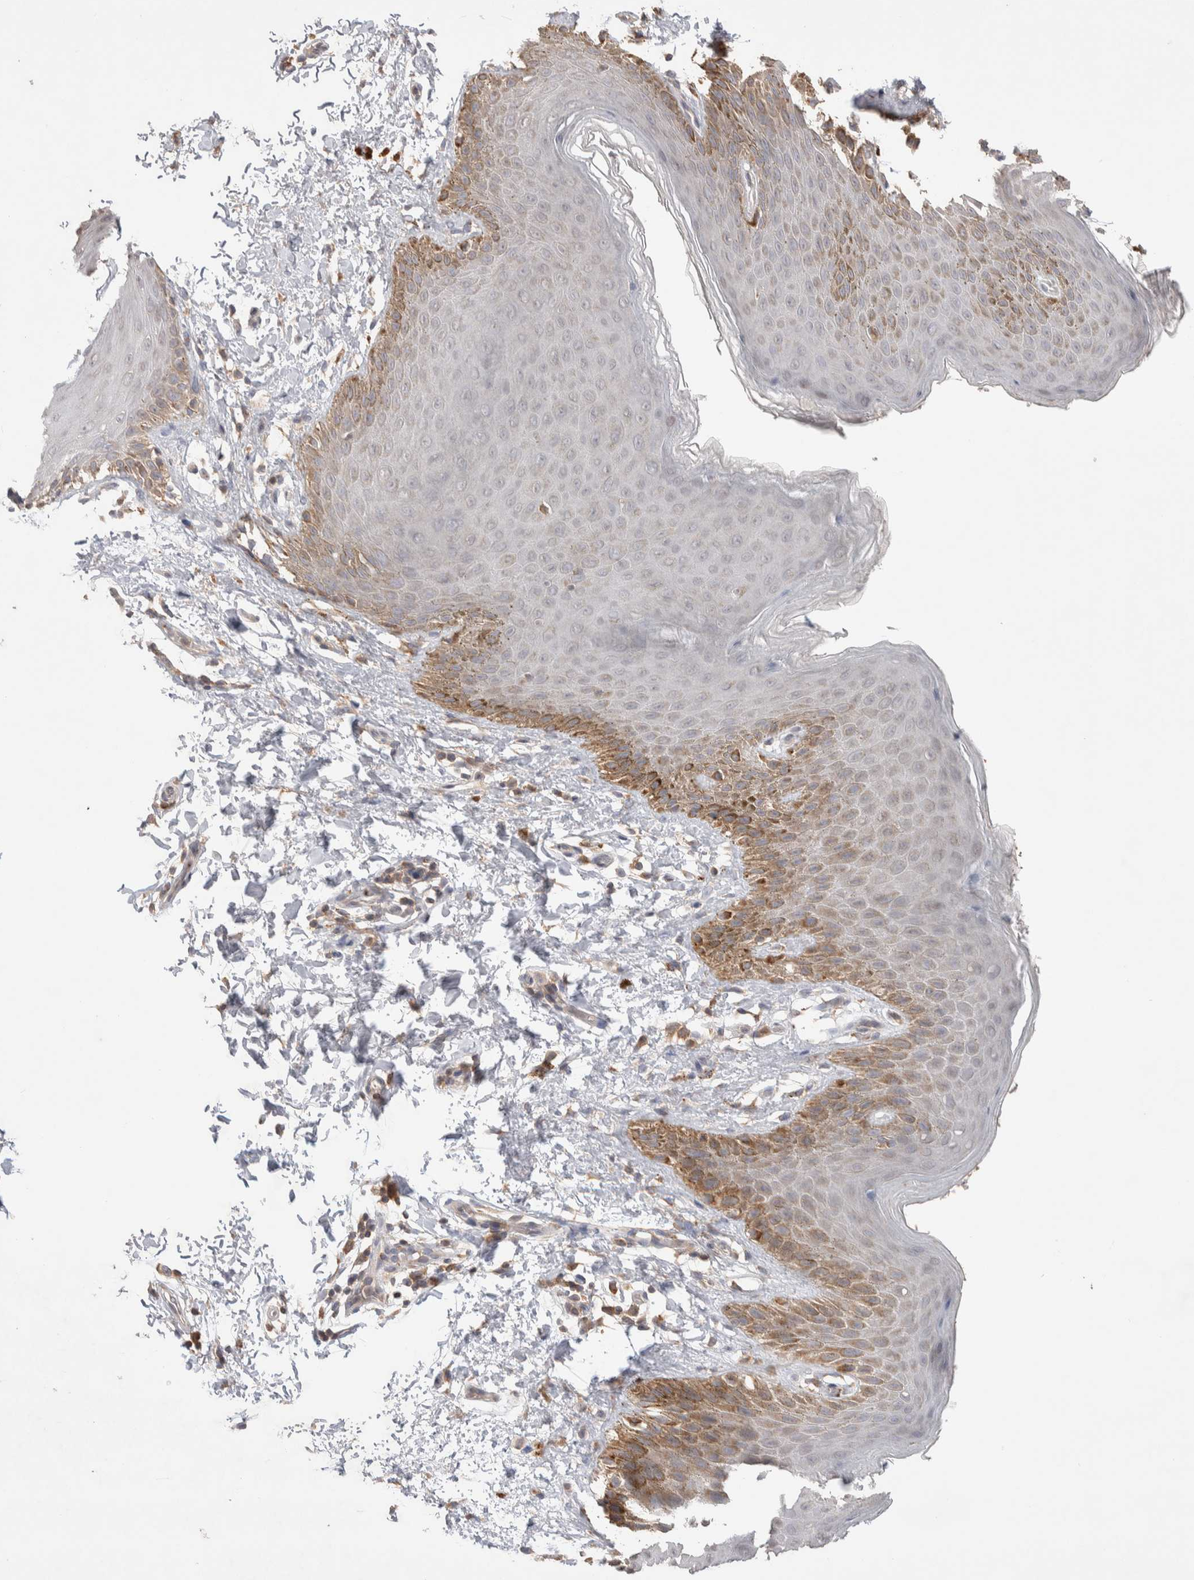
{"staining": {"intensity": "moderate", "quantity": "25%-75%", "location": "cytoplasmic/membranous"}, "tissue": "skin", "cell_type": "Epidermal cells", "image_type": "normal", "snomed": [{"axis": "morphology", "description": "Normal tissue, NOS"}, {"axis": "topography", "description": "Anal"}, {"axis": "topography", "description": "Peripheral nerve tissue"}], "caption": "A brown stain highlights moderate cytoplasmic/membranous staining of a protein in epidermal cells of benign human skin. The staining was performed using DAB (3,3'-diaminobenzidine) to visualize the protein expression in brown, while the nuclei were stained in blue with hematoxylin (Magnification: 20x).", "gene": "DEPTOR", "patient": {"sex": "male", "age": 44}}